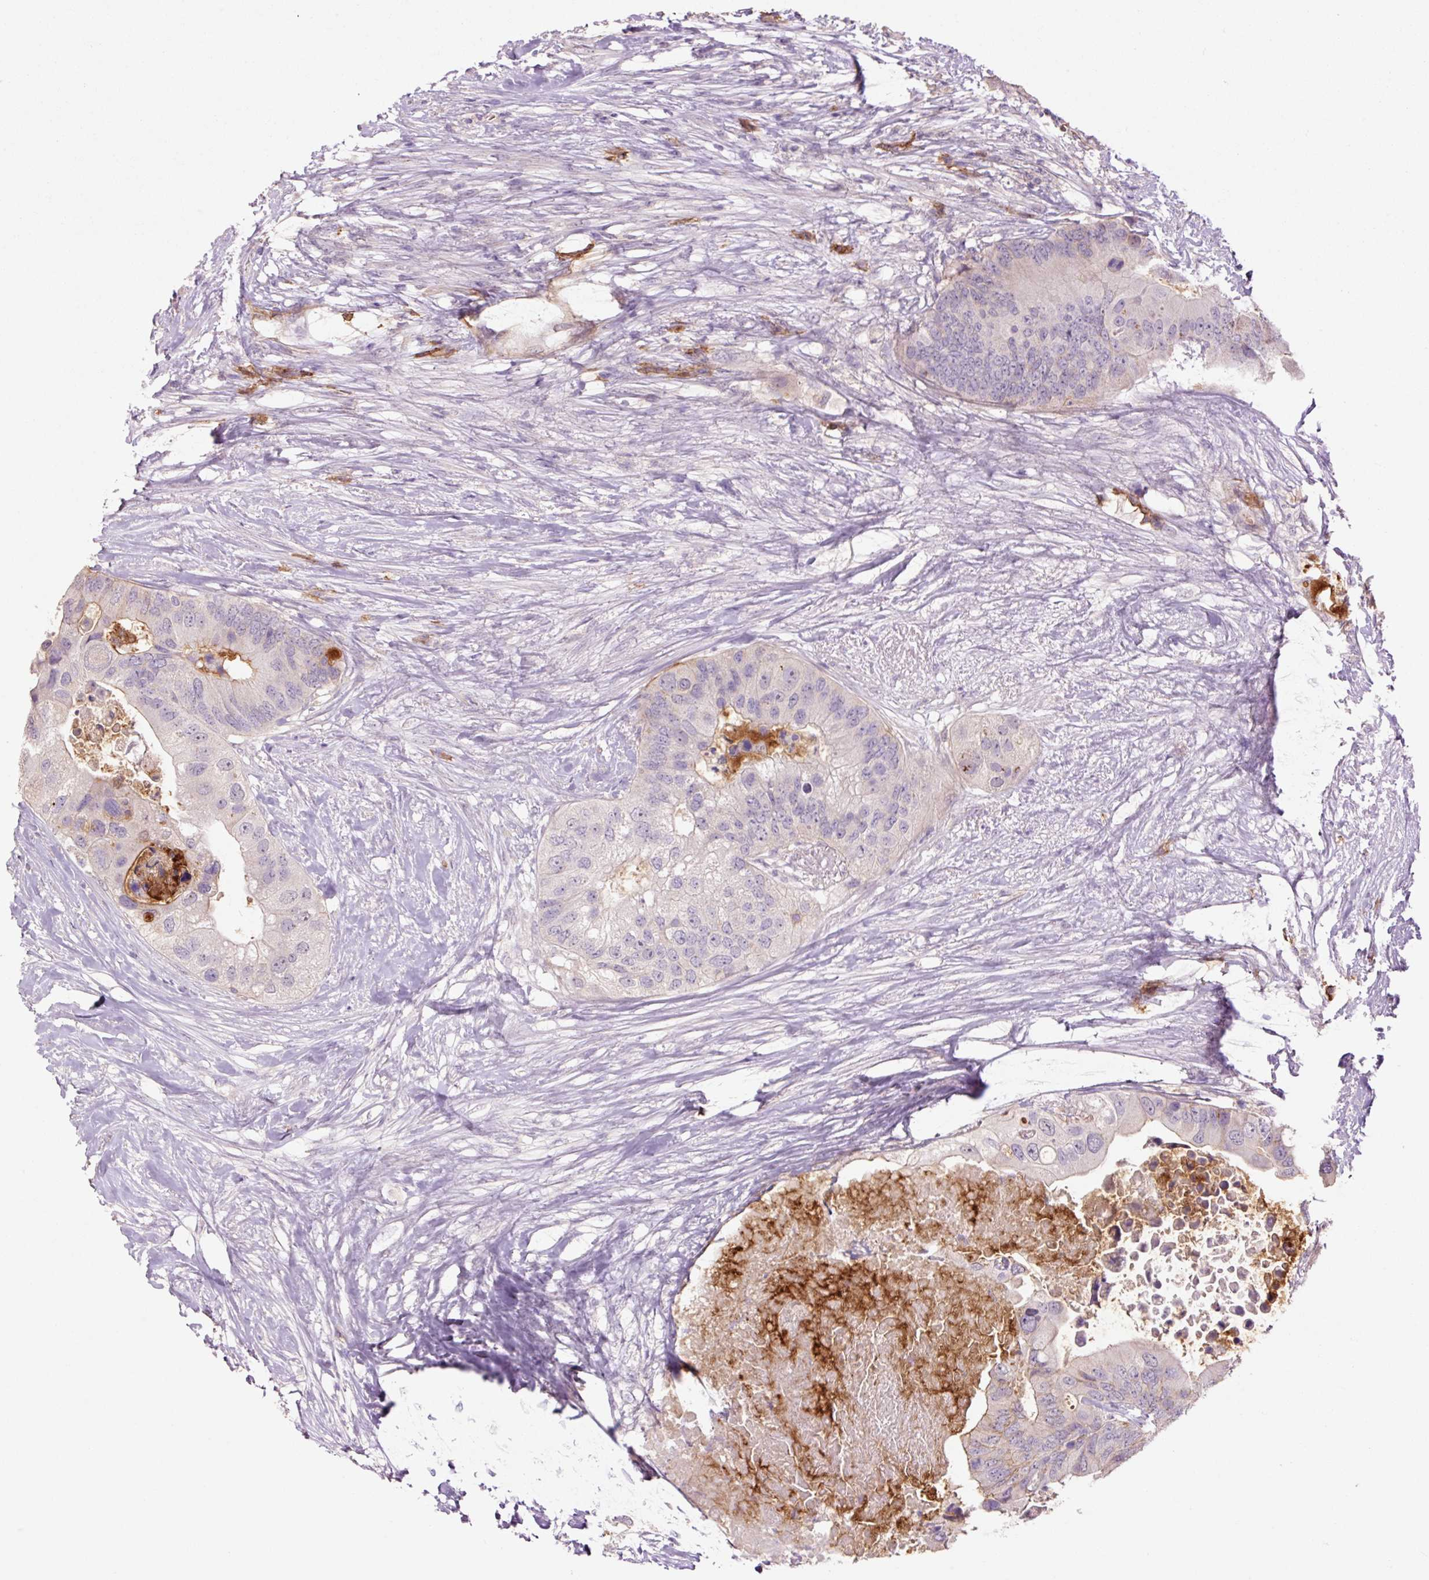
{"staining": {"intensity": "negative", "quantity": "none", "location": "none"}, "tissue": "colorectal cancer", "cell_type": "Tumor cells", "image_type": "cancer", "snomed": [{"axis": "morphology", "description": "Adenocarcinoma, NOS"}, {"axis": "topography", "description": "Colon"}], "caption": "The image demonstrates no staining of tumor cells in colorectal cancer.", "gene": "SLC1A4", "patient": {"sex": "male", "age": 71}}